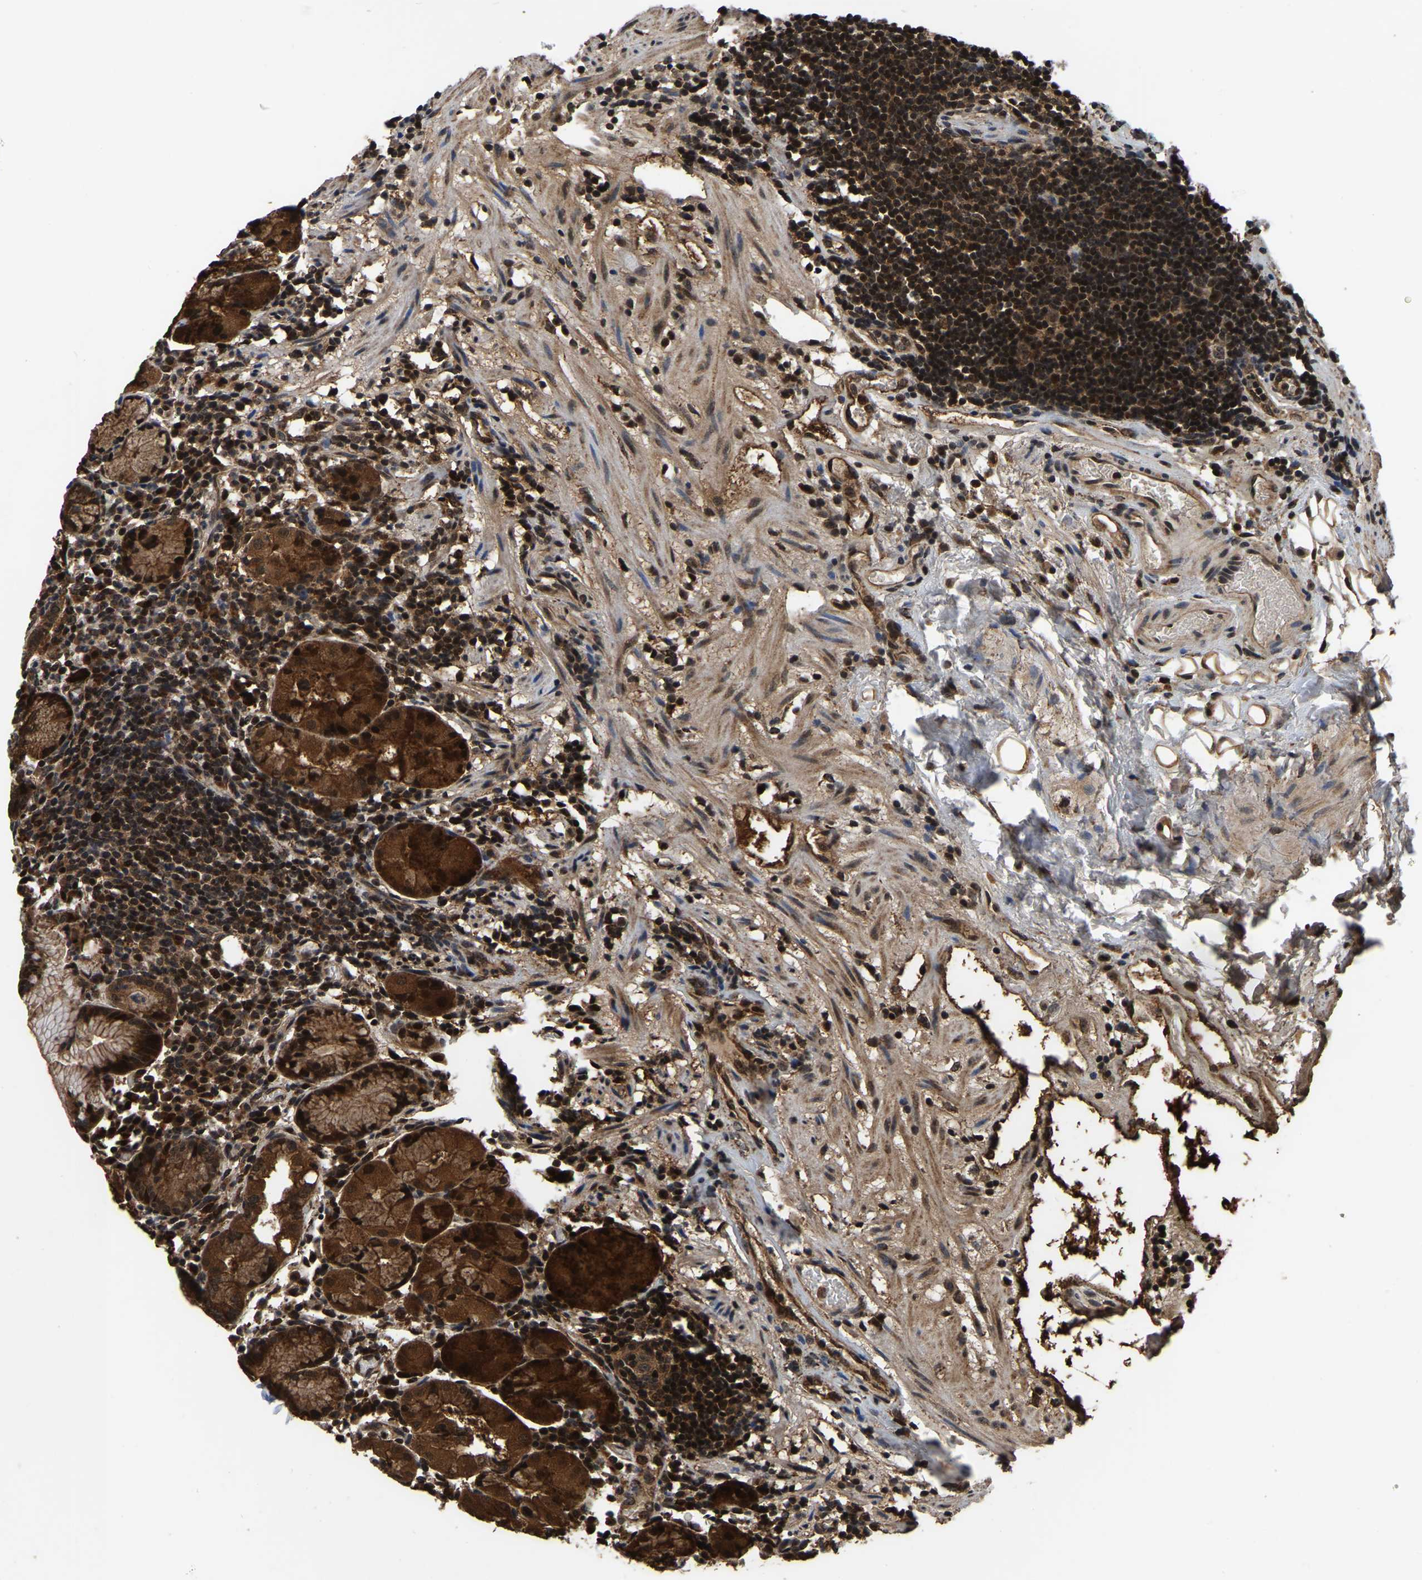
{"staining": {"intensity": "strong", "quantity": ">75%", "location": "cytoplasmic/membranous,nuclear"}, "tissue": "stomach", "cell_type": "Glandular cells", "image_type": "normal", "snomed": [{"axis": "morphology", "description": "Normal tissue, NOS"}, {"axis": "topography", "description": "Stomach"}, {"axis": "topography", "description": "Stomach, lower"}], "caption": "This is a photomicrograph of immunohistochemistry staining of normal stomach, which shows strong expression in the cytoplasmic/membranous,nuclear of glandular cells.", "gene": "CIAO1", "patient": {"sex": "female", "age": 75}}